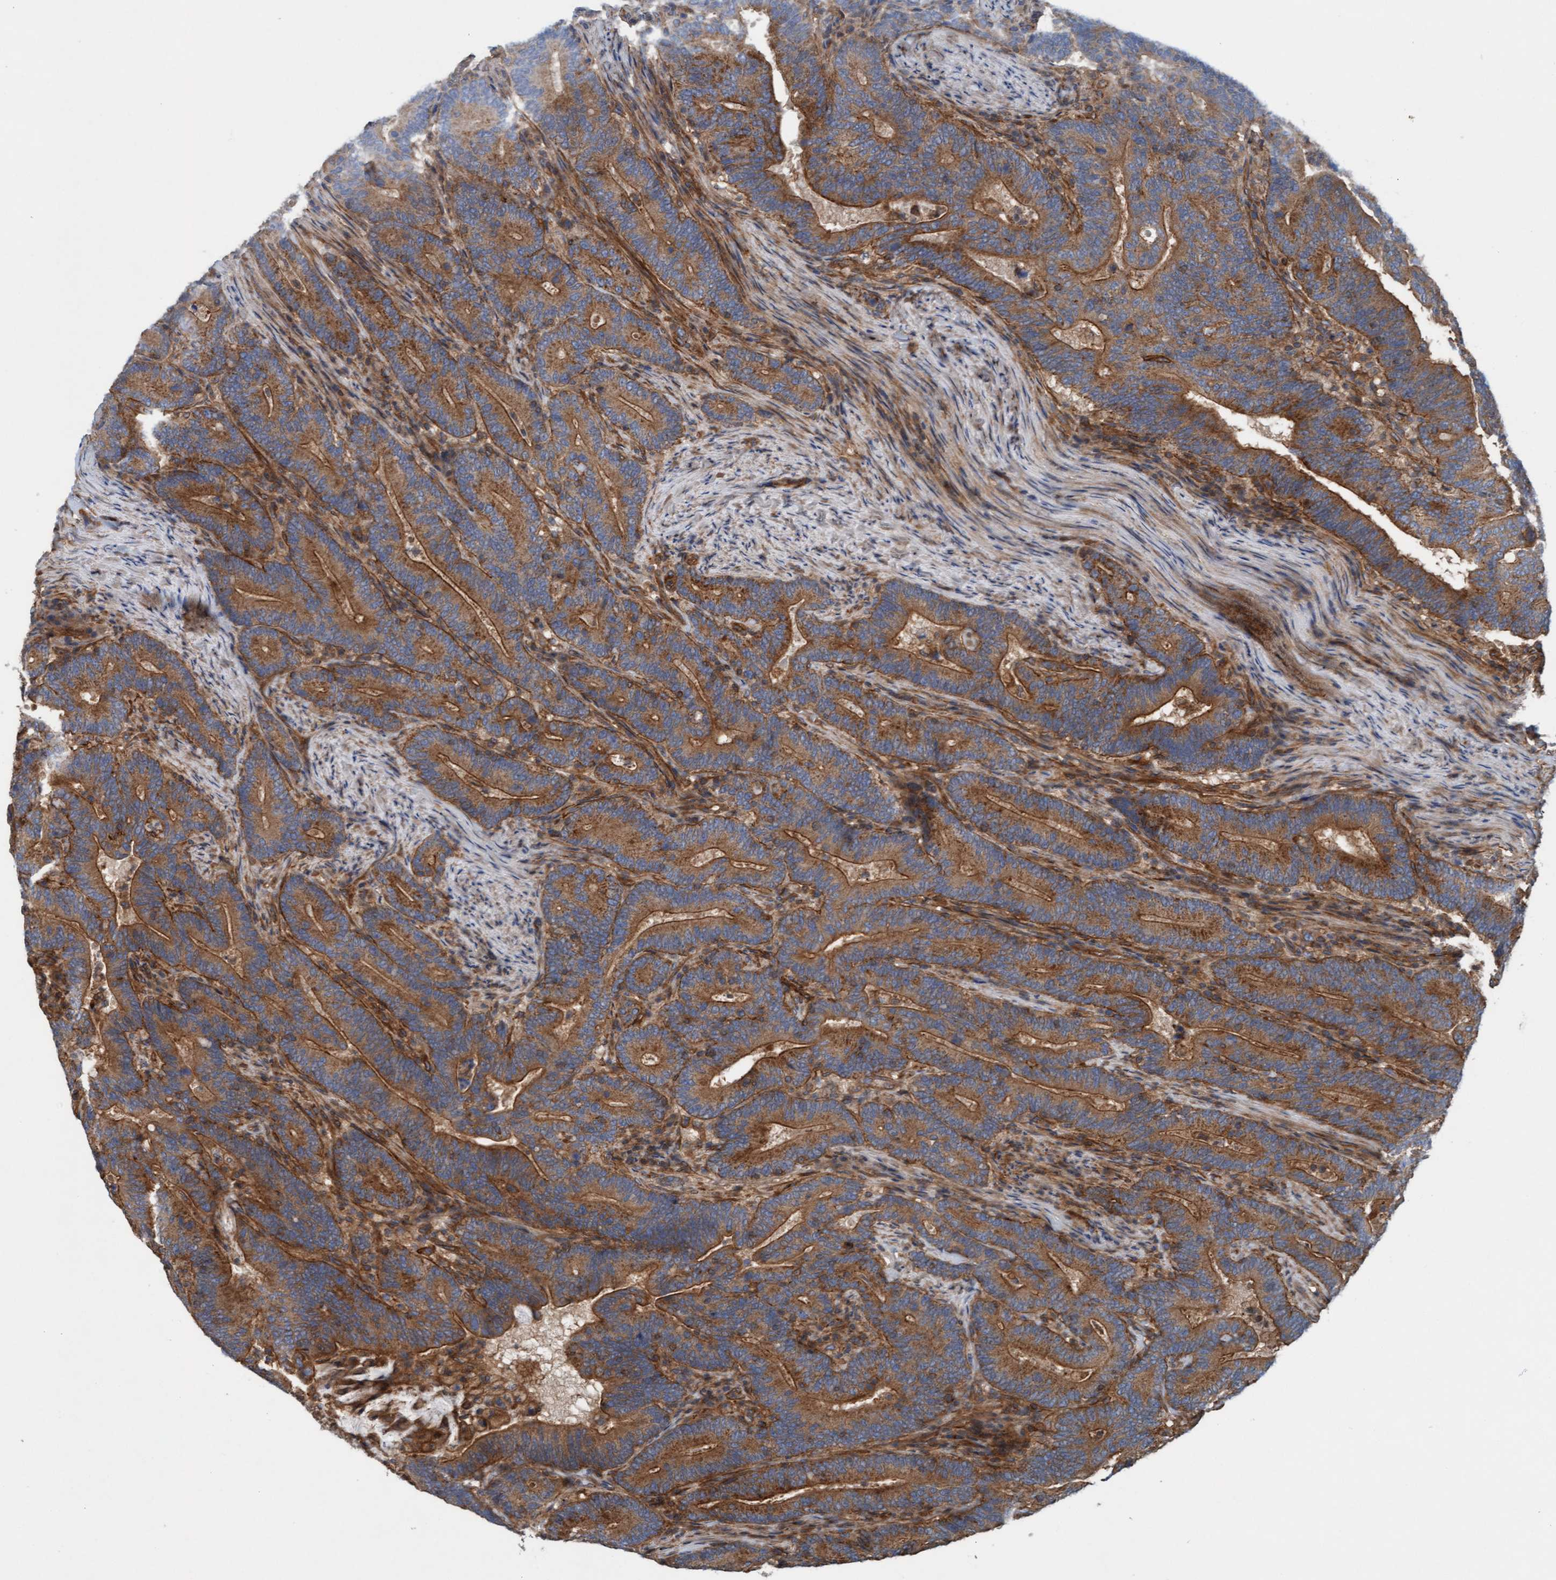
{"staining": {"intensity": "strong", "quantity": ">75%", "location": "cytoplasmic/membranous"}, "tissue": "colorectal cancer", "cell_type": "Tumor cells", "image_type": "cancer", "snomed": [{"axis": "morphology", "description": "Adenocarcinoma, NOS"}, {"axis": "topography", "description": "Colon"}], "caption": "The histopathology image exhibits a brown stain indicating the presence of a protein in the cytoplasmic/membranous of tumor cells in adenocarcinoma (colorectal). Ihc stains the protein in brown and the nuclei are stained blue.", "gene": "ERAL1", "patient": {"sex": "female", "age": 66}}